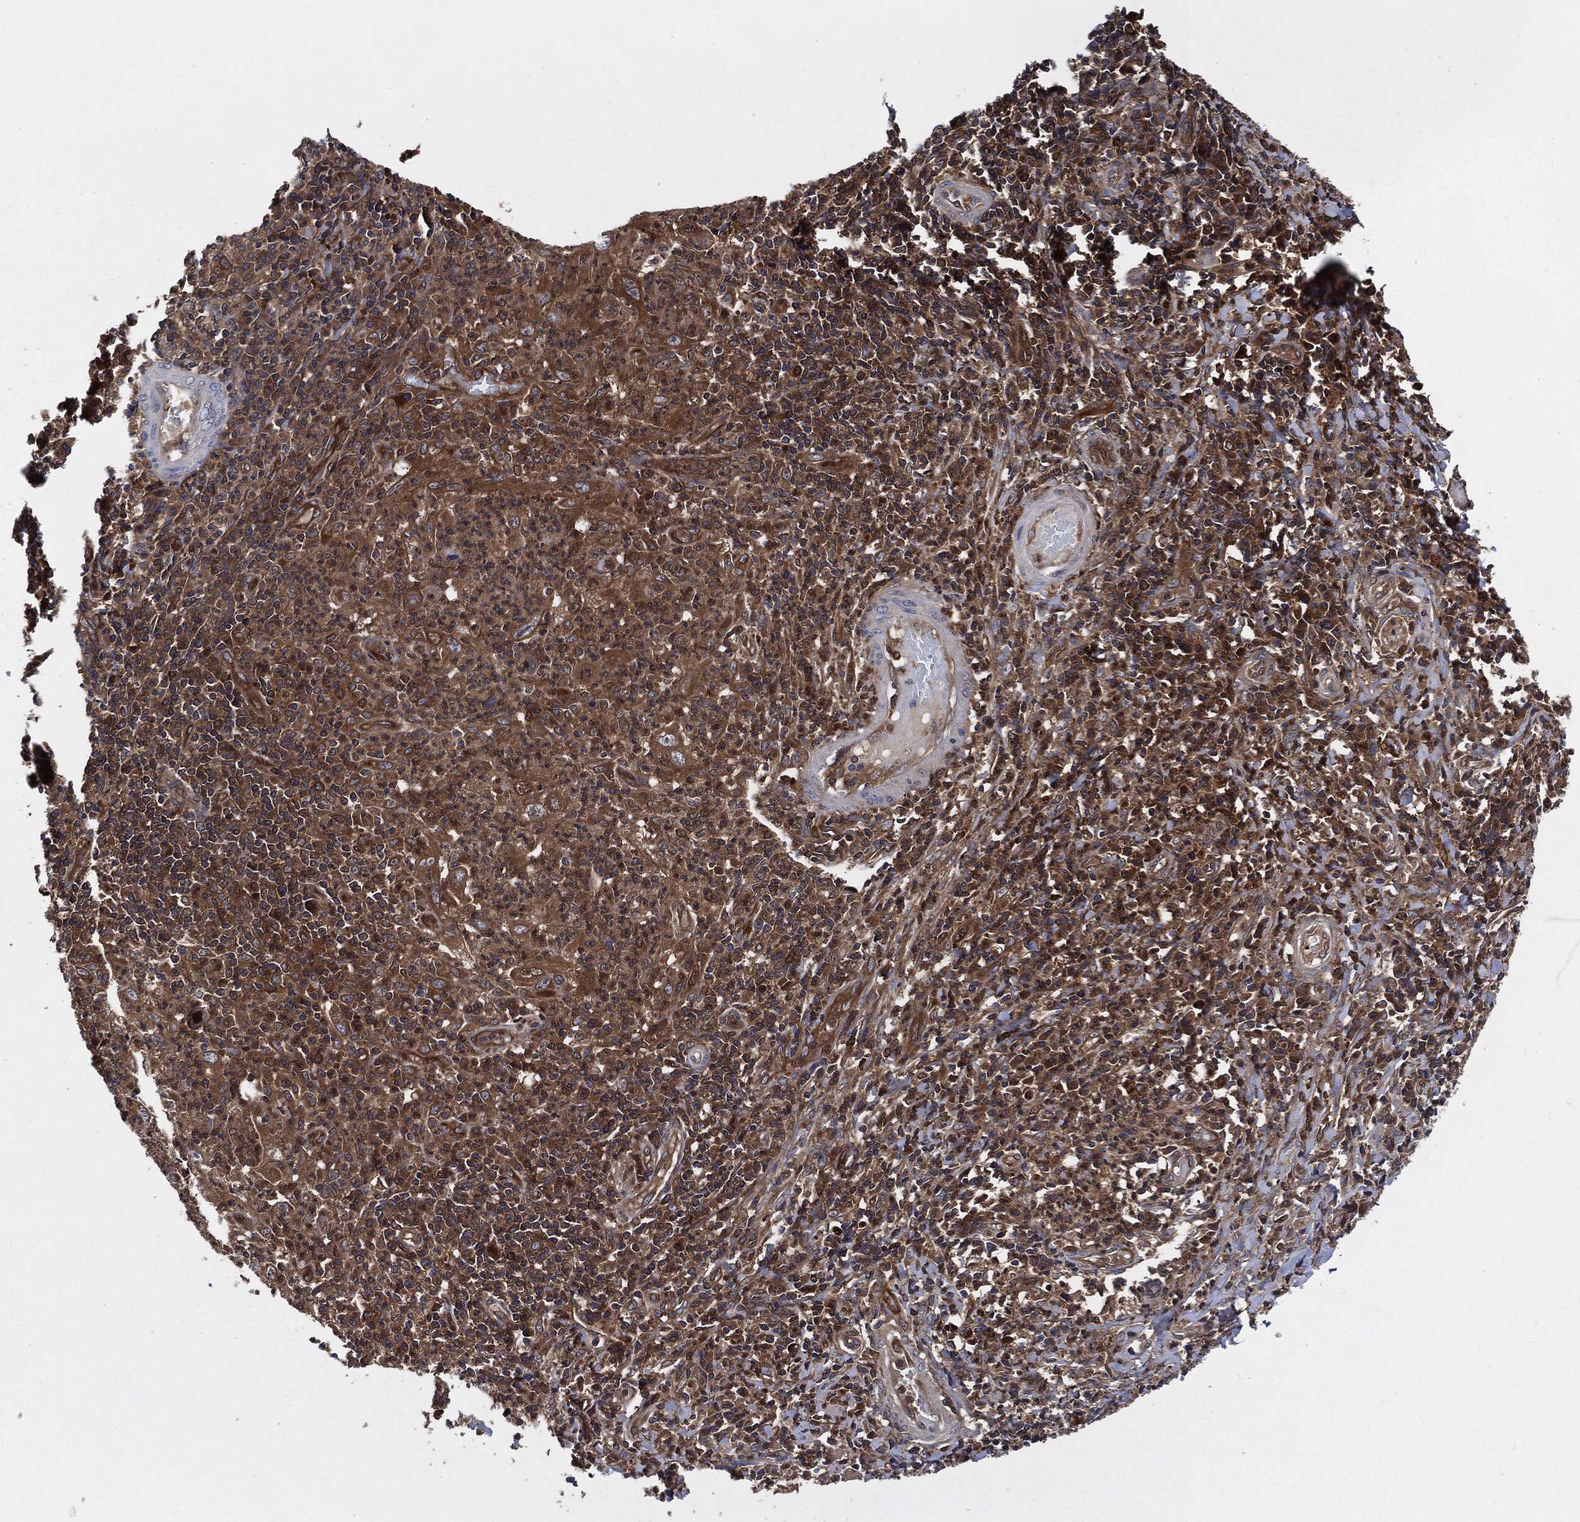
{"staining": {"intensity": "moderate", "quantity": ">75%", "location": "cytoplasmic/membranous"}, "tissue": "cervical cancer", "cell_type": "Tumor cells", "image_type": "cancer", "snomed": [{"axis": "morphology", "description": "Squamous cell carcinoma, NOS"}, {"axis": "topography", "description": "Cervix"}], "caption": "High-power microscopy captured an immunohistochemistry image of cervical squamous cell carcinoma, revealing moderate cytoplasmic/membranous positivity in approximately >75% of tumor cells.", "gene": "XPNPEP1", "patient": {"sex": "female", "age": 26}}